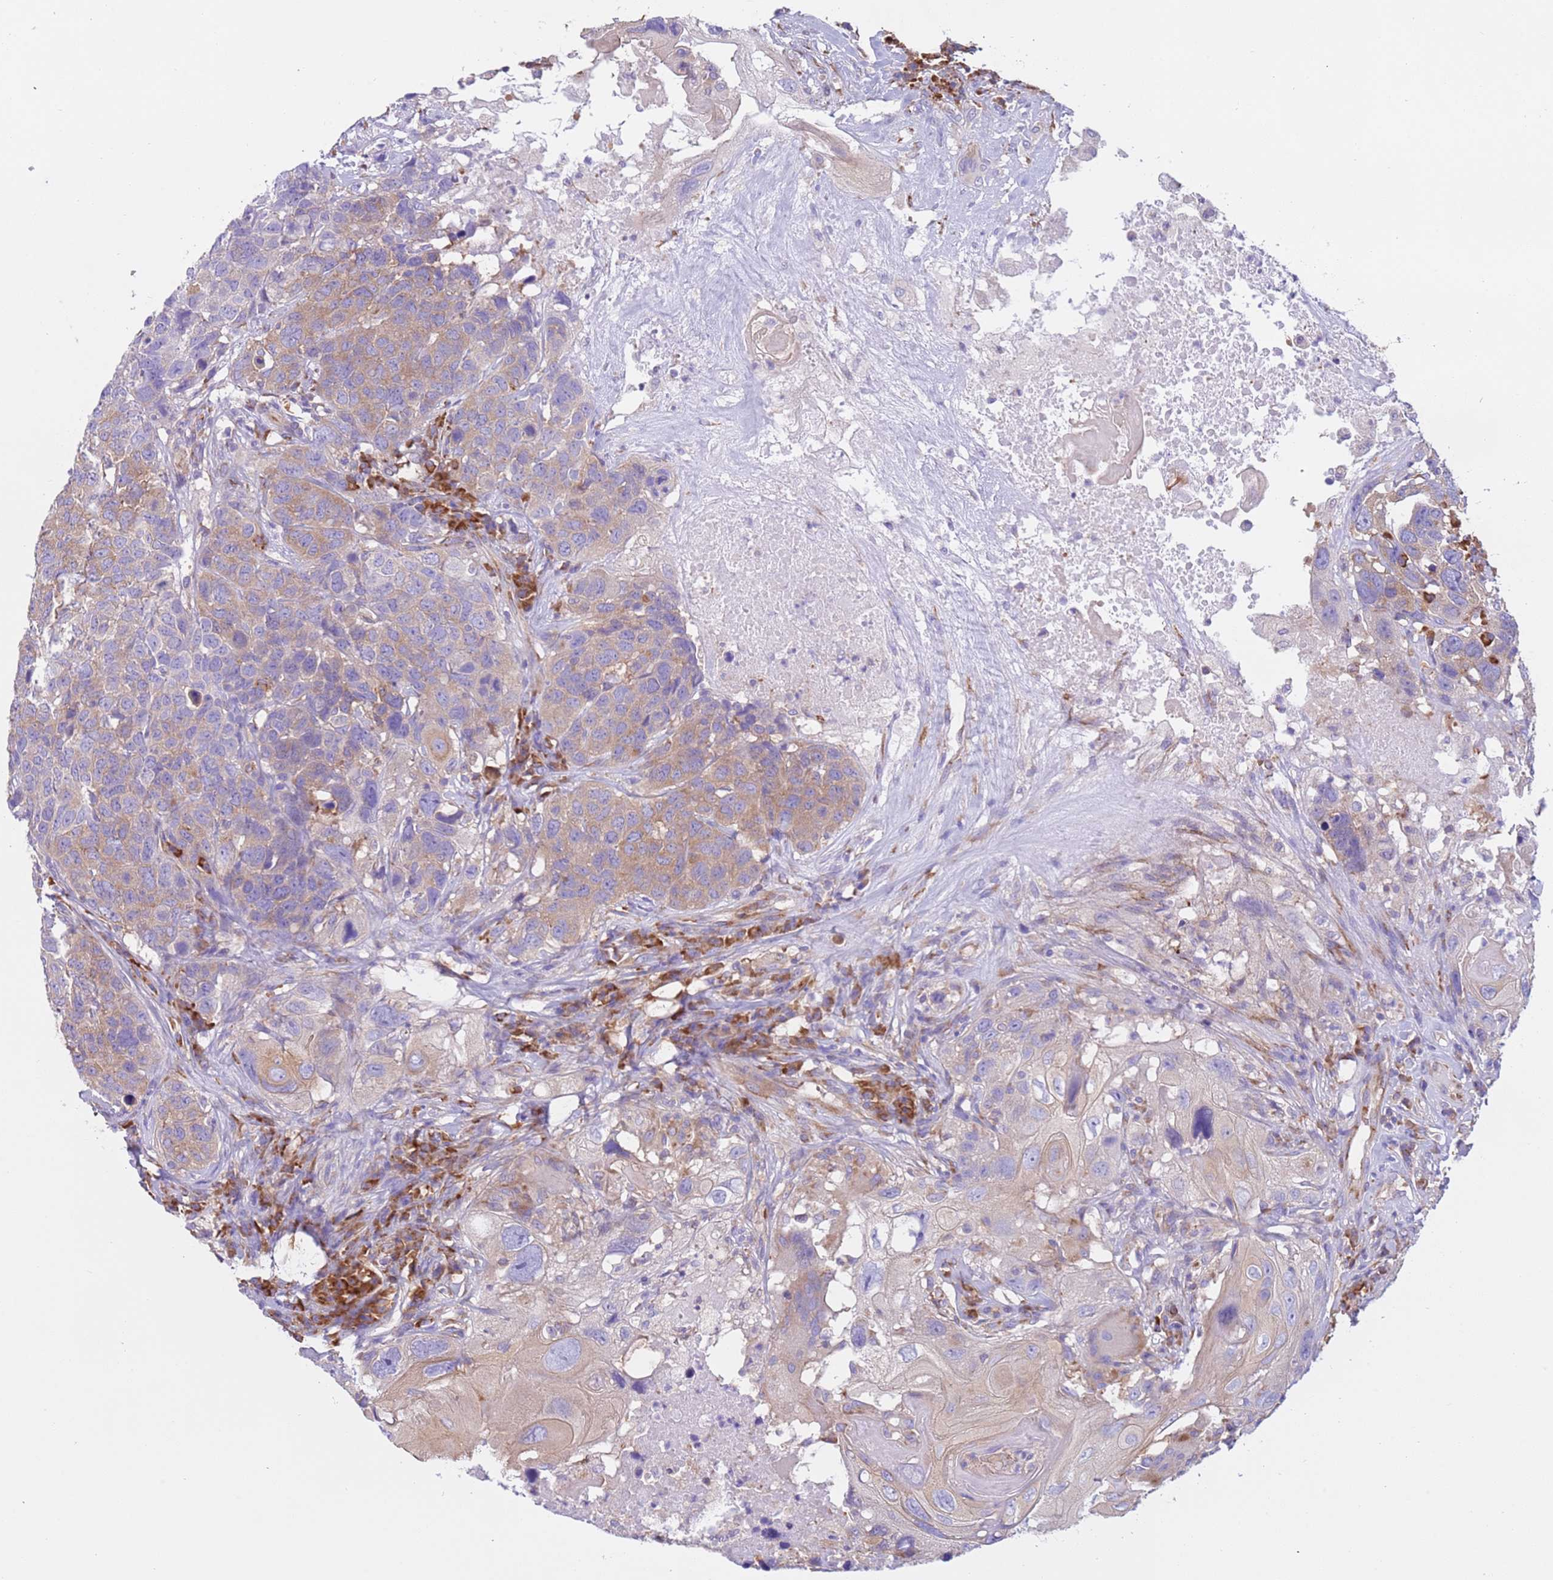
{"staining": {"intensity": "weak", "quantity": ">75%", "location": "cytoplasmic/membranous"}, "tissue": "head and neck cancer", "cell_type": "Tumor cells", "image_type": "cancer", "snomed": [{"axis": "morphology", "description": "Squamous cell carcinoma, NOS"}, {"axis": "topography", "description": "Head-Neck"}], "caption": "Immunohistochemical staining of human head and neck cancer (squamous cell carcinoma) demonstrates weak cytoplasmic/membranous protein positivity in about >75% of tumor cells.", "gene": "VARS1", "patient": {"sex": "male", "age": 66}}